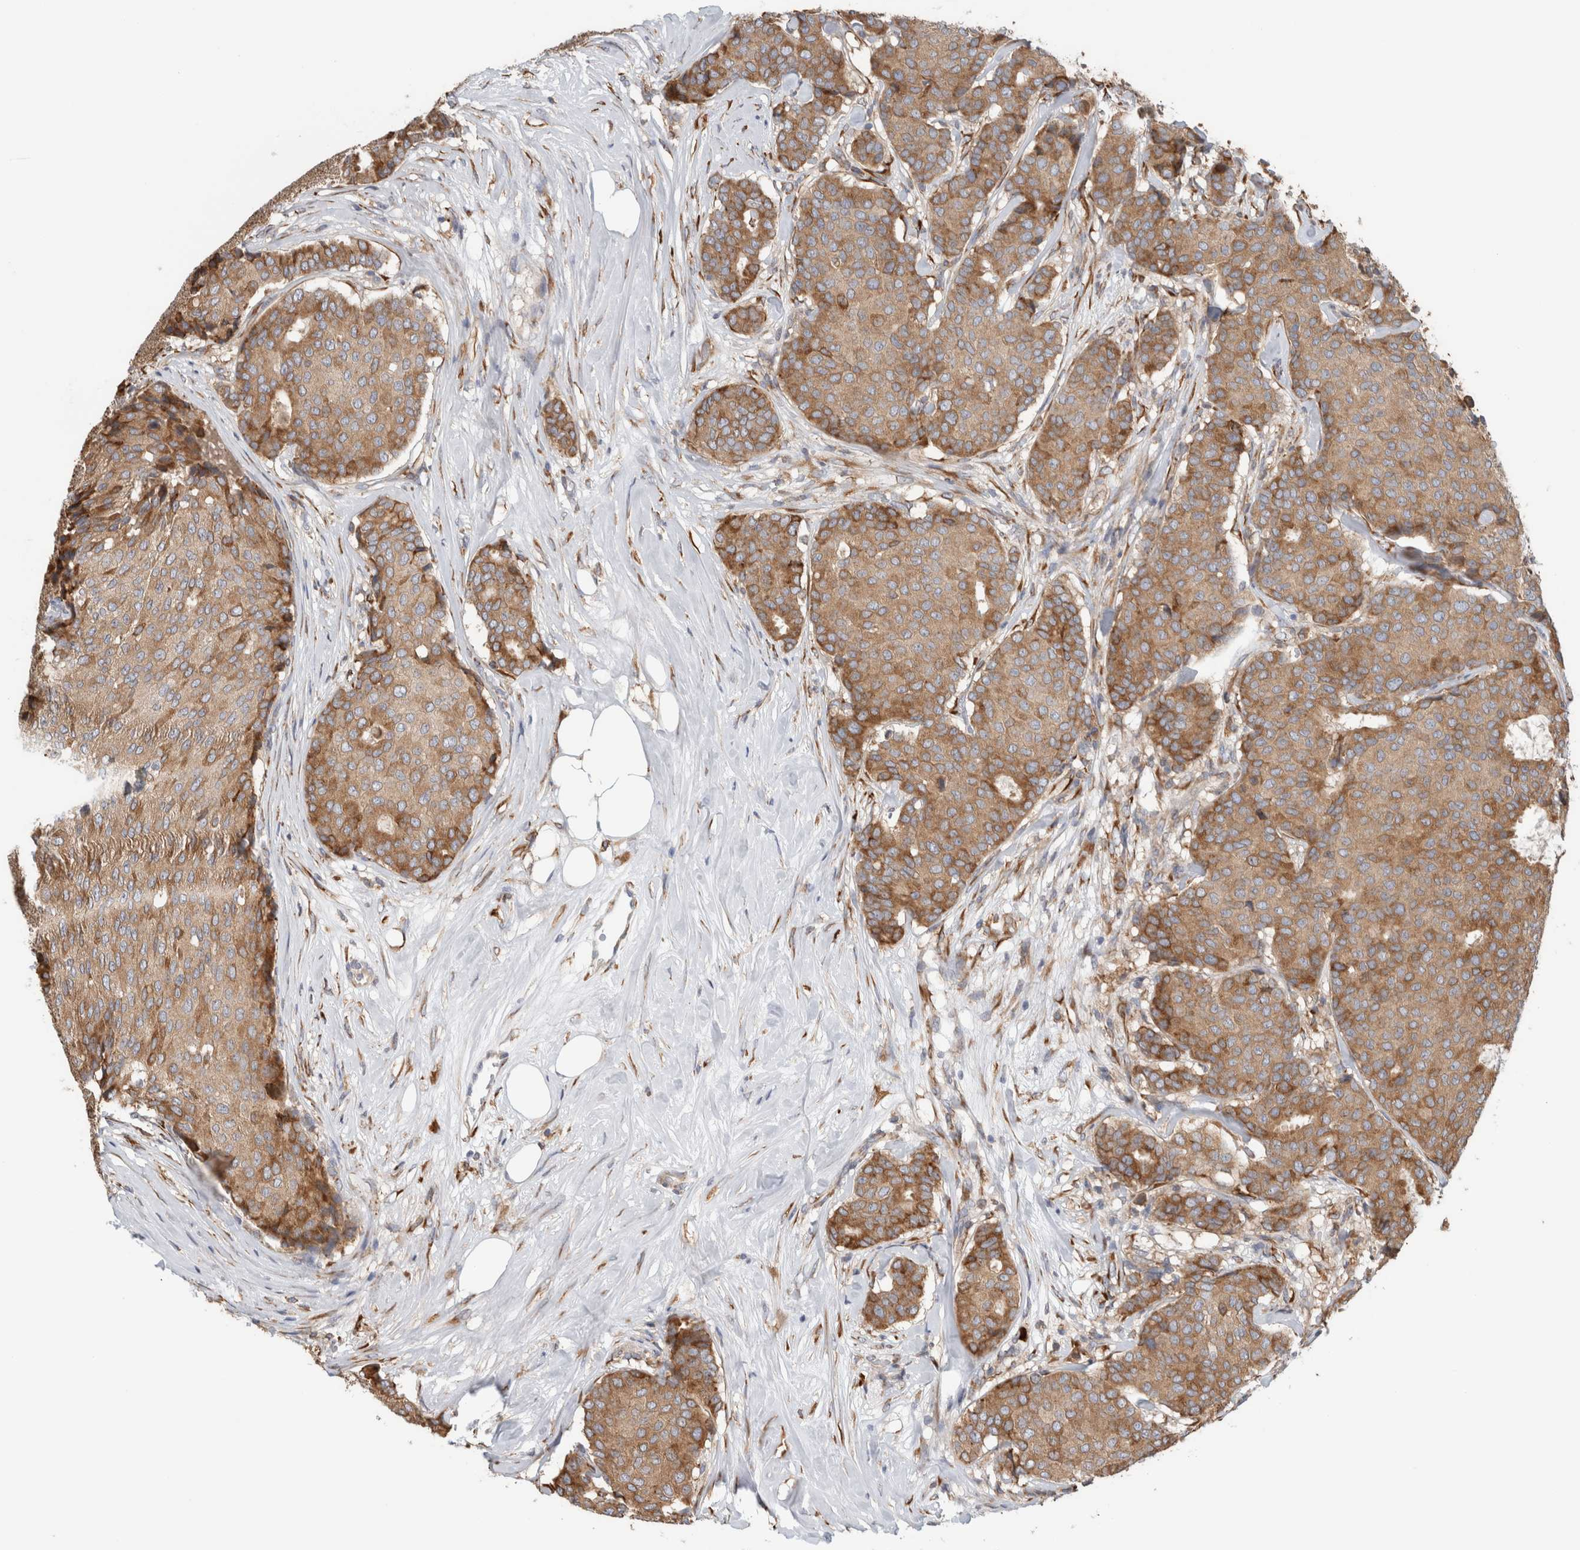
{"staining": {"intensity": "moderate", "quantity": ">75%", "location": "cytoplasmic/membranous"}, "tissue": "breast cancer", "cell_type": "Tumor cells", "image_type": "cancer", "snomed": [{"axis": "morphology", "description": "Duct carcinoma"}, {"axis": "topography", "description": "Breast"}], "caption": "IHC image of neoplastic tissue: human breast infiltrating ductal carcinoma stained using IHC displays medium levels of moderate protein expression localized specifically in the cytoplasmic/membranous of tumor cells, appearing as a cytoplasmic/membranous brown color.", "gene": "P4HA1", "patient": {"sex": "female", "age": 75}}